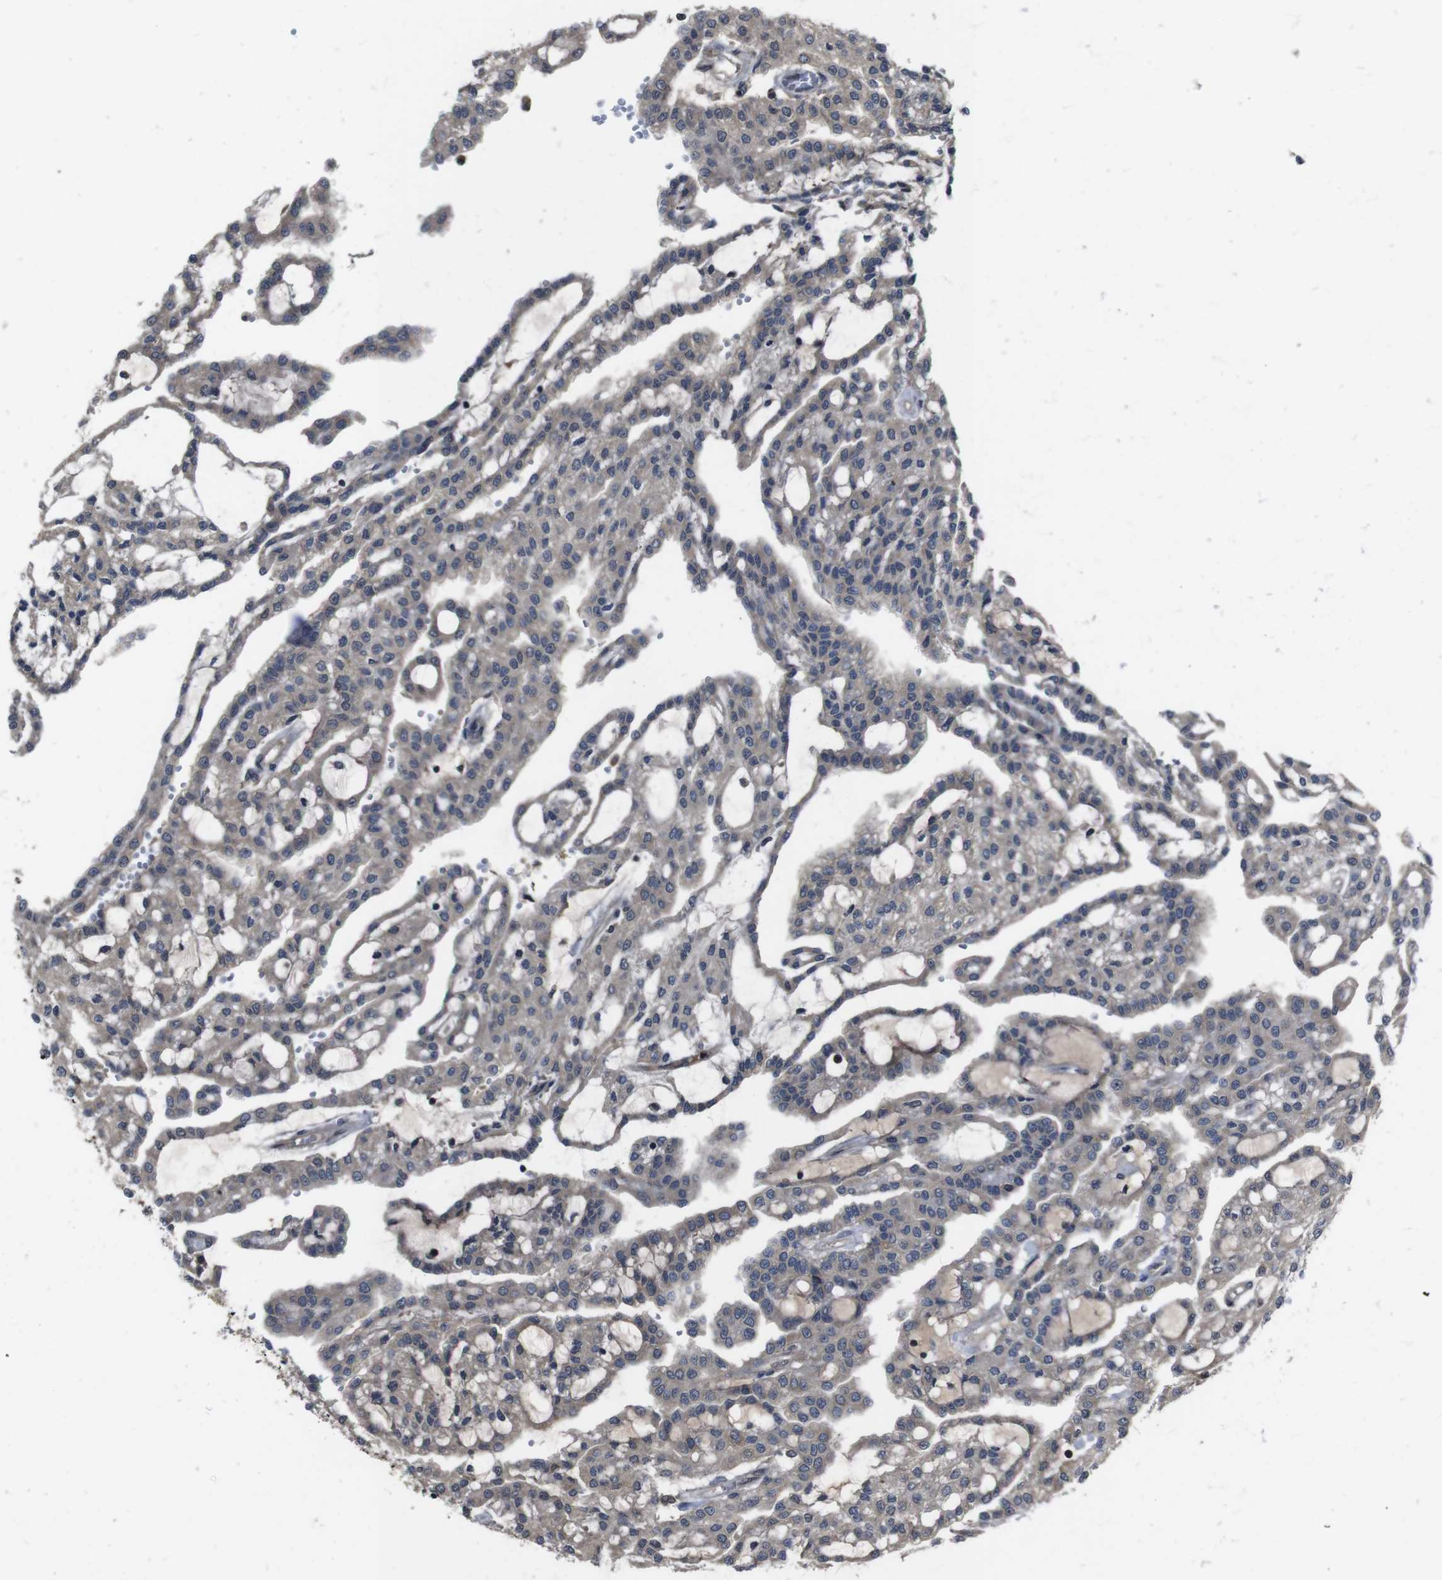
{"staining": {"intensity": "weak", "quantity": "<25%", "location": "cytoplasmic/membranous"}, "tissue": "renal cancer", "cell_type": "Tumor cells", "image_type": "cancer", "snomed": [{"axis": "morphology", "description": "Adenocarcinoma, NOS"}, {"axis": "topography", "description": "Kidney"}], "caption": "IHC micrograph of neoplastic tissue: renal cancer (adenocarcinoma) stained with DAB (3,3'-diaminobenzidine) reveals no significant protein staining in tumor cells.", "gene": "CXCL11", "patient": {"sex": "male", "age": 63}}